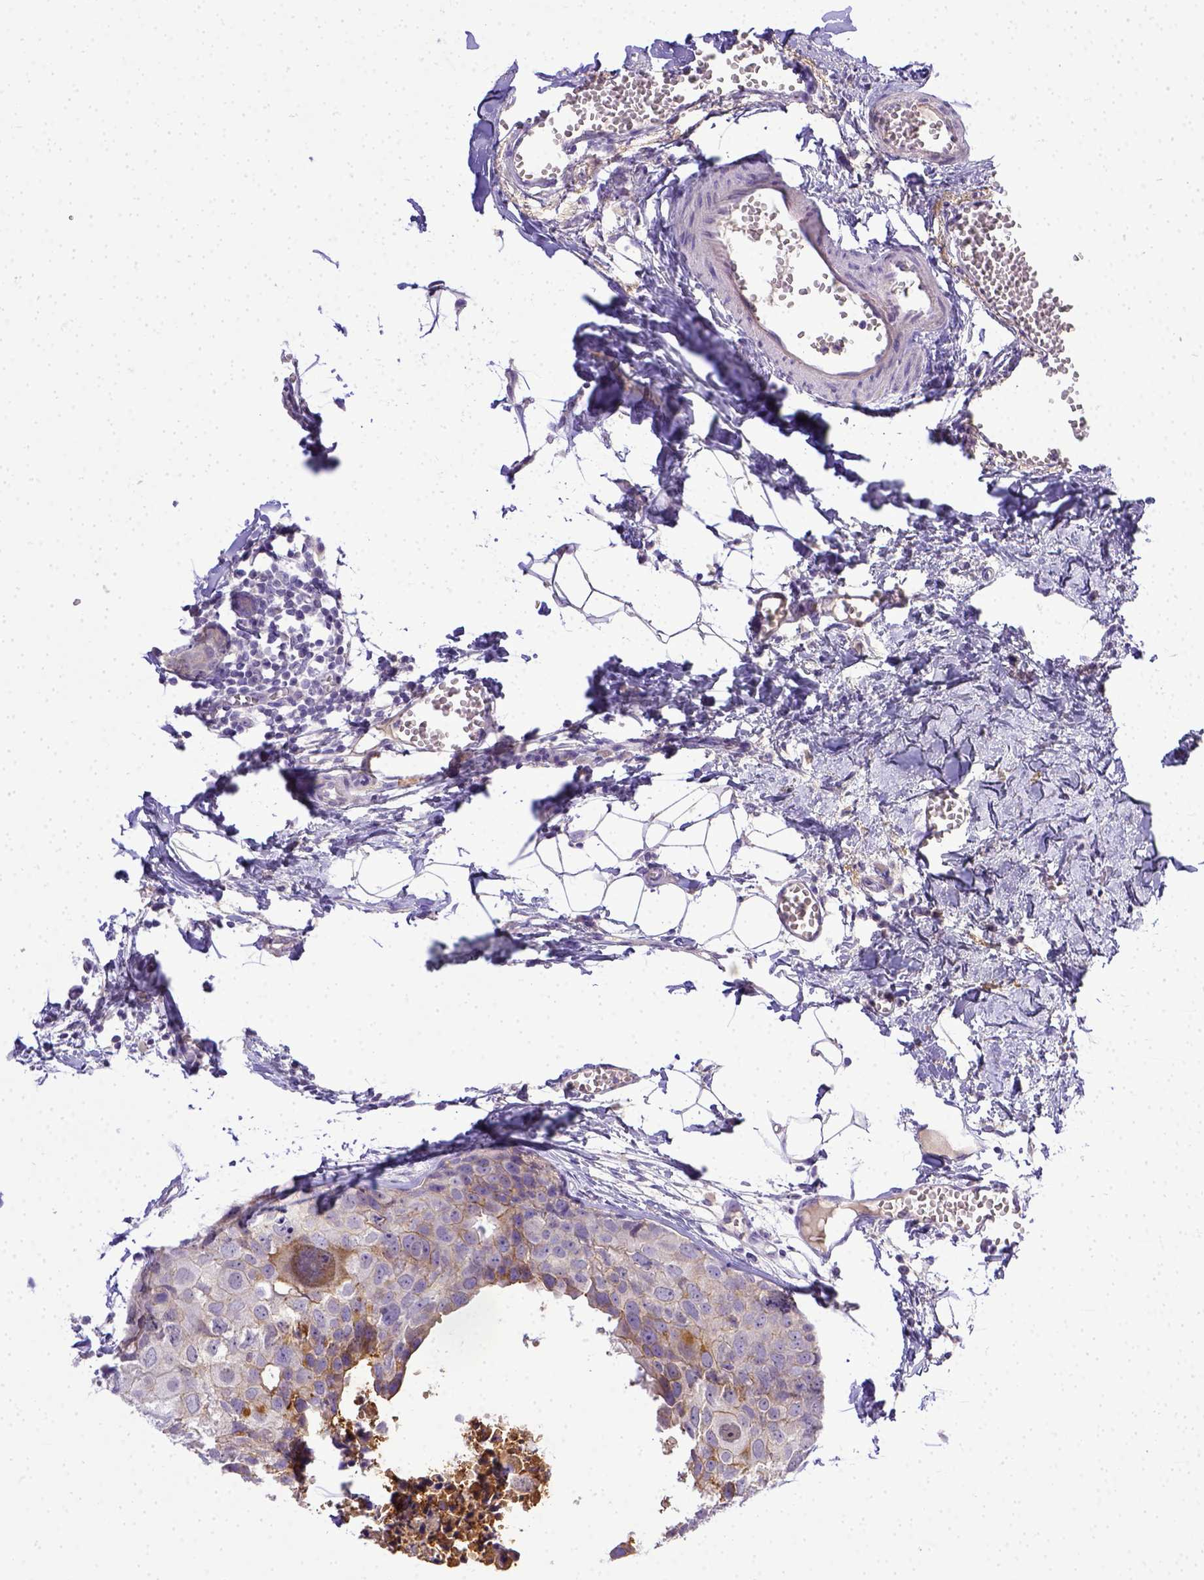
{"staining": {"intensity": "moderate", "quantity": "<25%", "location": "cytoplasmic/membranous"}, "tissue": "breast cancer", "cell_type": "Tumor cells", "image_type": "cancer", "snomed": [{"axis": "morphology", "description": "Duct carcinoma"}, {"axis": "topography", "description": "Breast"}], "caption": "Breast infiltrating ductal carcinoma stained with IHC exhibits moderate cytoplasmic/membranous staining in about <25% of tumor cells. (Stains: DAB (3,3'-diaminobenzidine) in brown, nuclei in blue, Microscopy: brightfield microscopy at high magnification).", "gene": "BTN1A1", "patient": {"sex": "female", "age": 38}}